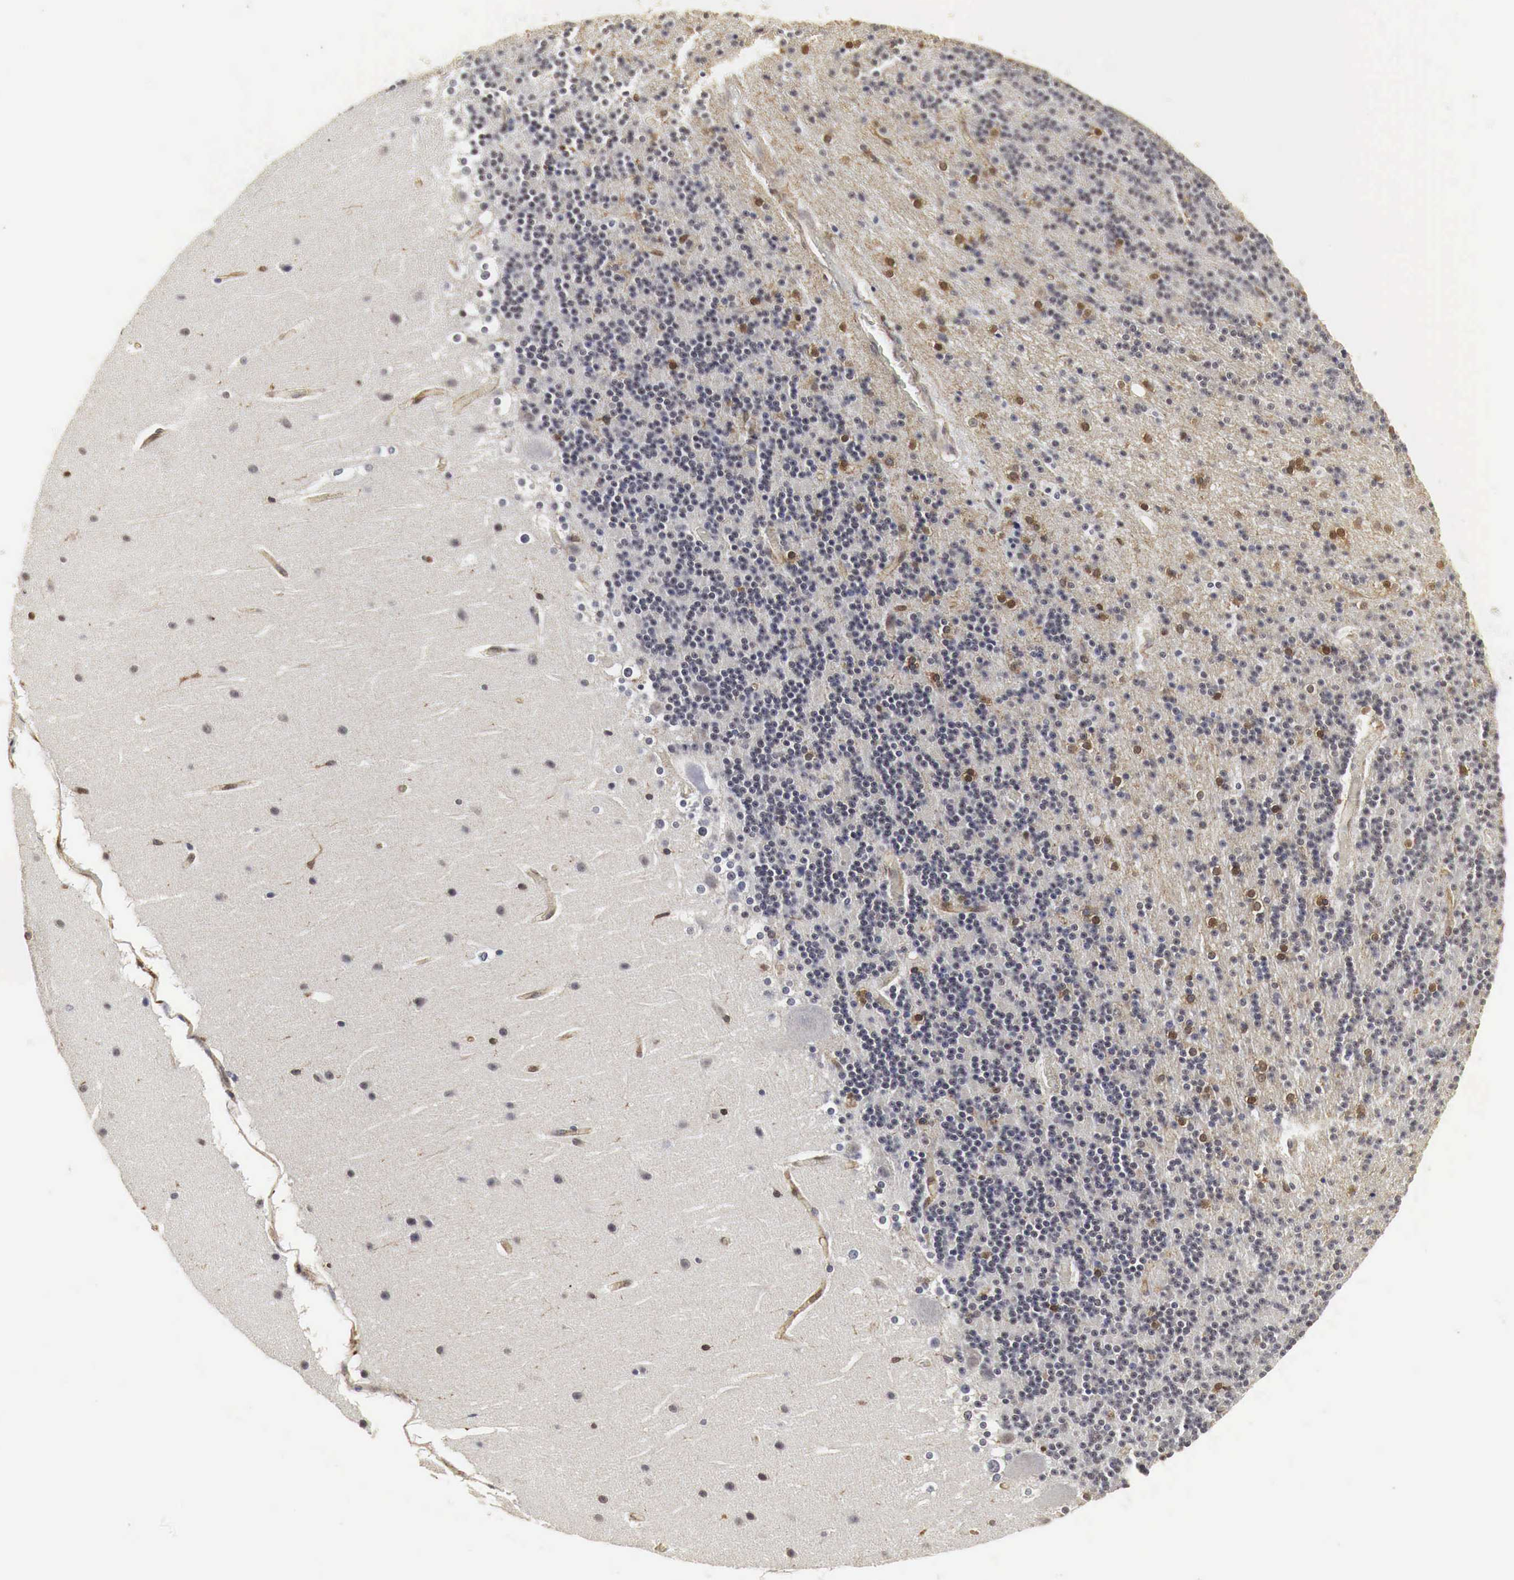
{"staining": {"intensity": "weak", "quantity": "25%-75%", "location": "cytoplasmic/membranous"}, "tissue": "cerebellum", "cell_type": "Cells in granular layer", "image_type": "normal", "snomed": [{"axis": "morphology", "description": "Normal tissue, NOS"}, {"axis": "topography", "description": "Cerebellum"}], "caption": "Approximately 25%-75% of cells in granular layer in normal cerebellum display weak cytoplasmic/membranous protein staining as visualized by brown immunohistochemical staining.", "gene": "SPIN1", "patient": {"sex": "female", "age": 19}}